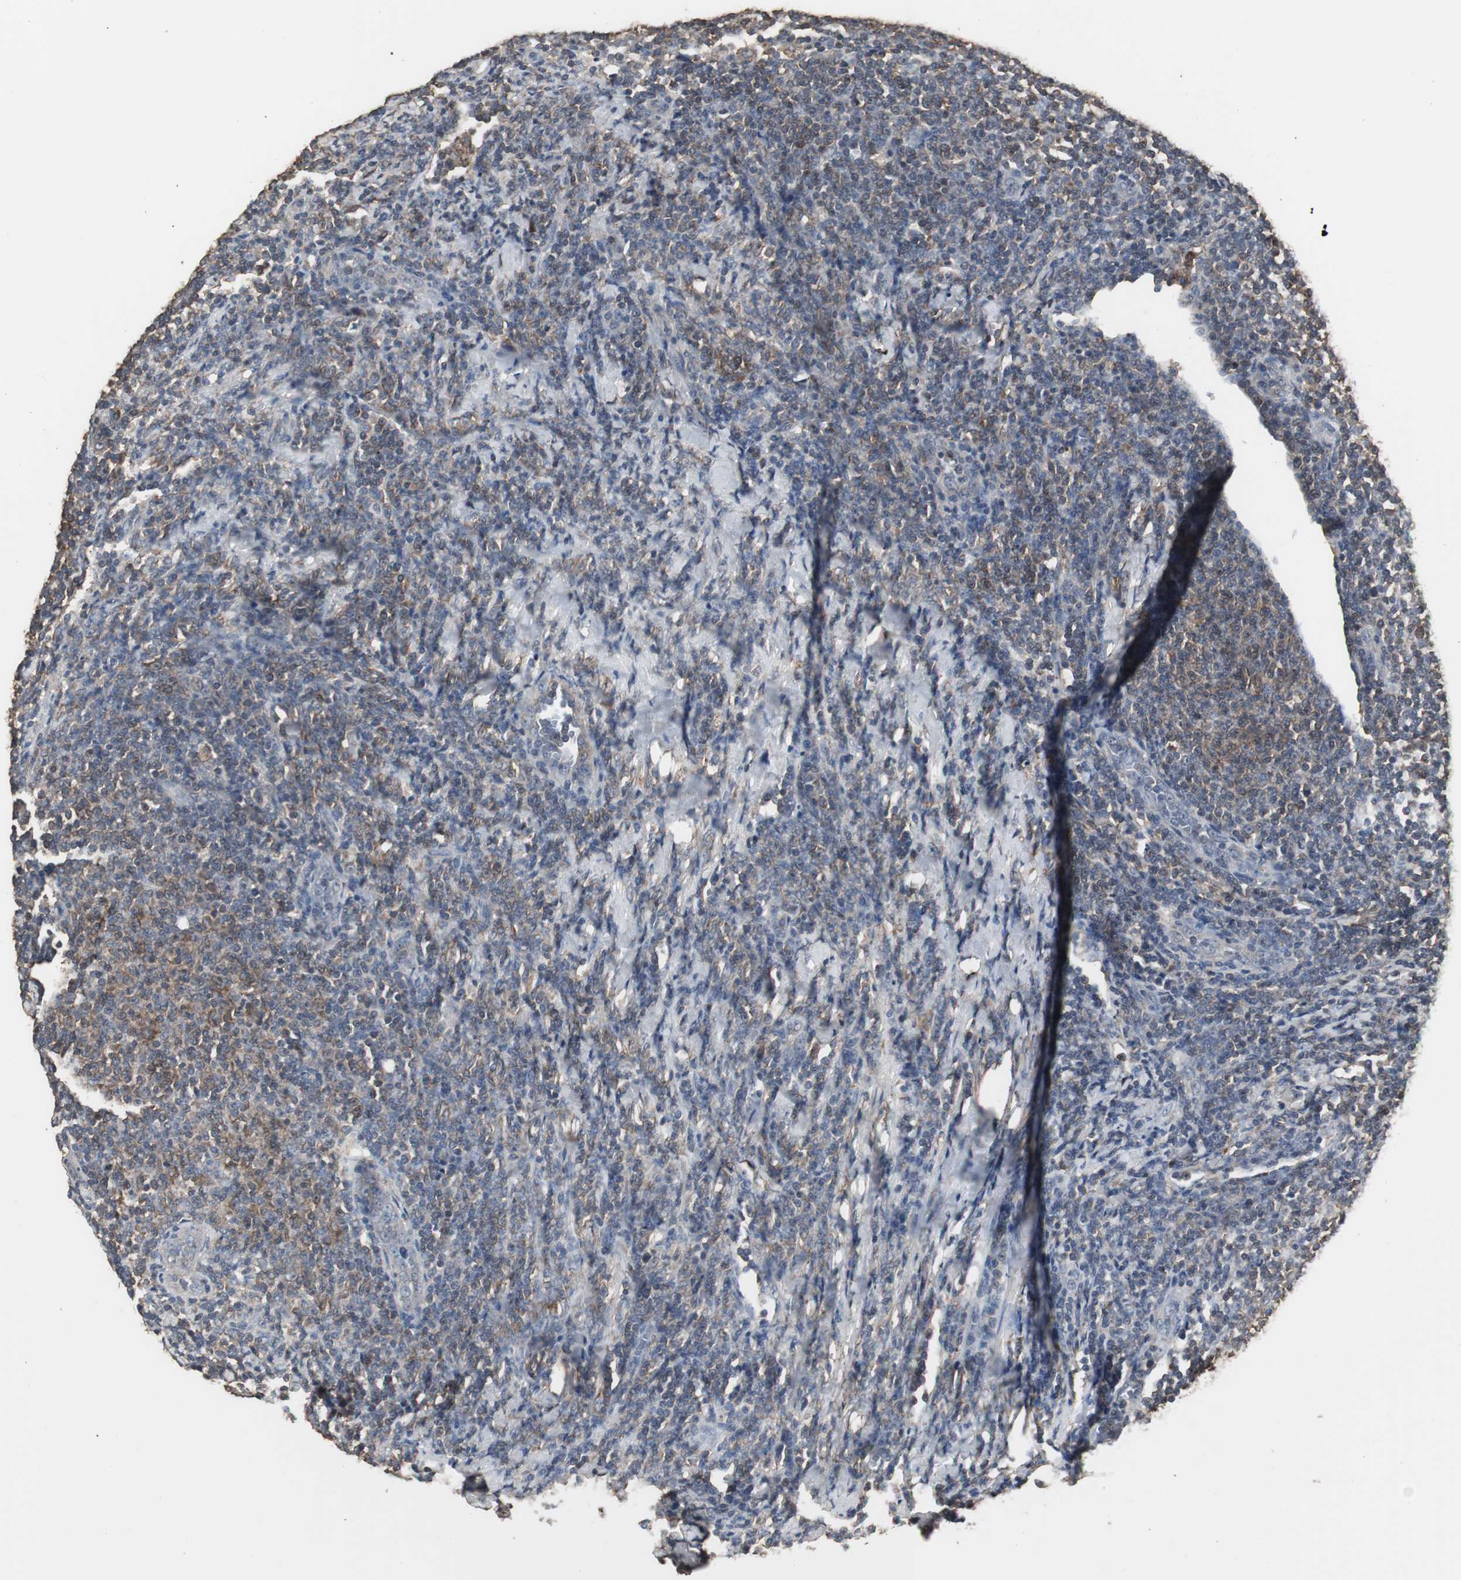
{"staining": {"intensity": "strong", "quantity": ">75%", "location": "cytoplasmic/membranous"}, "tissue": "lymphoma", "cell_type": "Tumor cells", "image_type": "cancer", "snomed": [{"axis": "morphology", "description": "Malignant lymphoma, non-Hodgkin's type, Low grade"}, {"axis": "topography", "description": "Lymph node"}], "caption": "Low-grade malignant lymphoma, non-Hodgkin's type was stained to show a protein in brown. There is high levels of strong cytoplasmic/membranous staining in approximately >75% of tumor cells.", "gene": "HPRT1", "patient": {"sex": "male", "age": 66}}